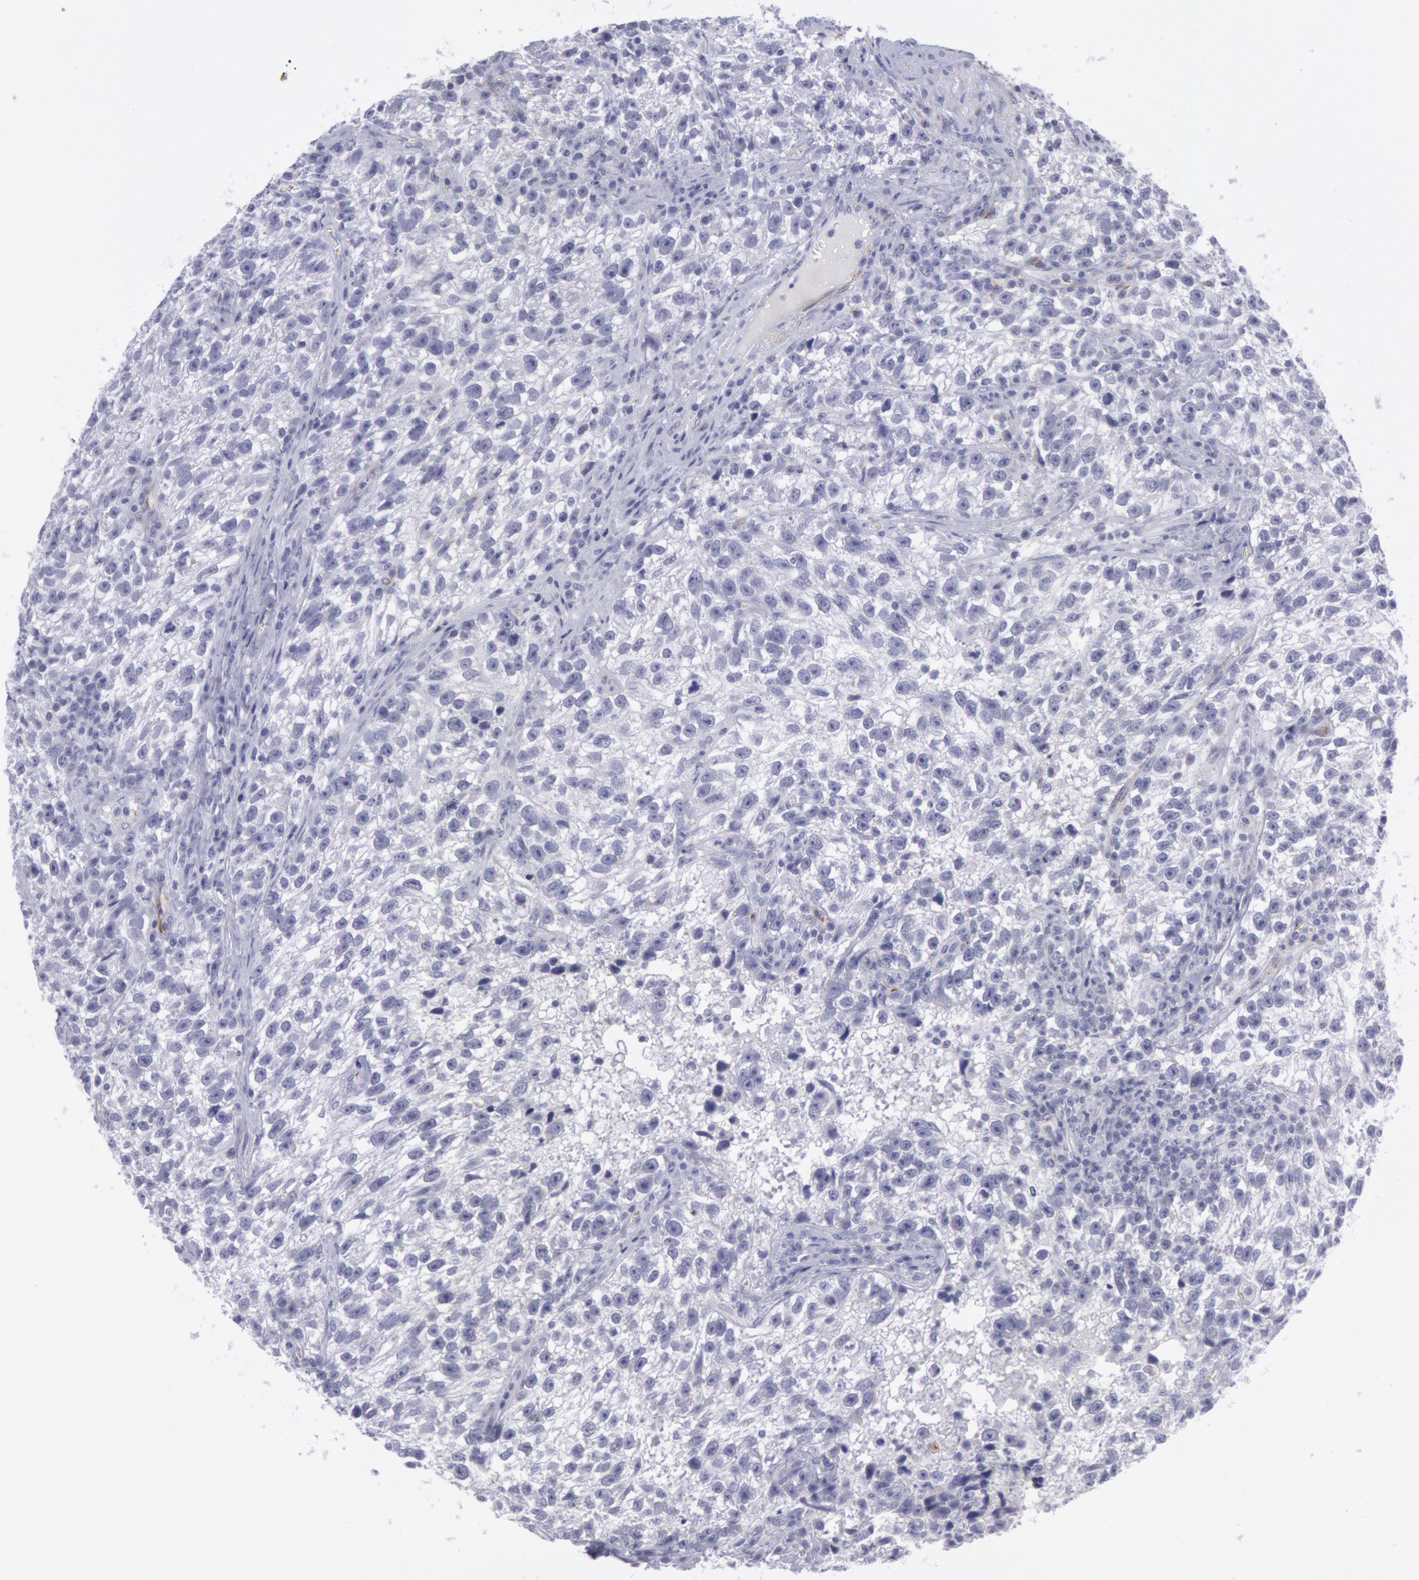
{"staining": {"intensity": "negative", "quantity": "none", "location": "none"}, "tissue": "testis cancer", "cell_type": "Tumor cells", "image_type": "cancer", "snomed": [{"axis": "morphology", "description": "Seminoma, NOS"}, {"axis": "topography", "description": "Testis"}], "caption": "Immunohistochemistry of testis seminoma displays no staining in tumor cells.", "gene": "CDH13", "patient": {"sex": "male", "age": 38}}